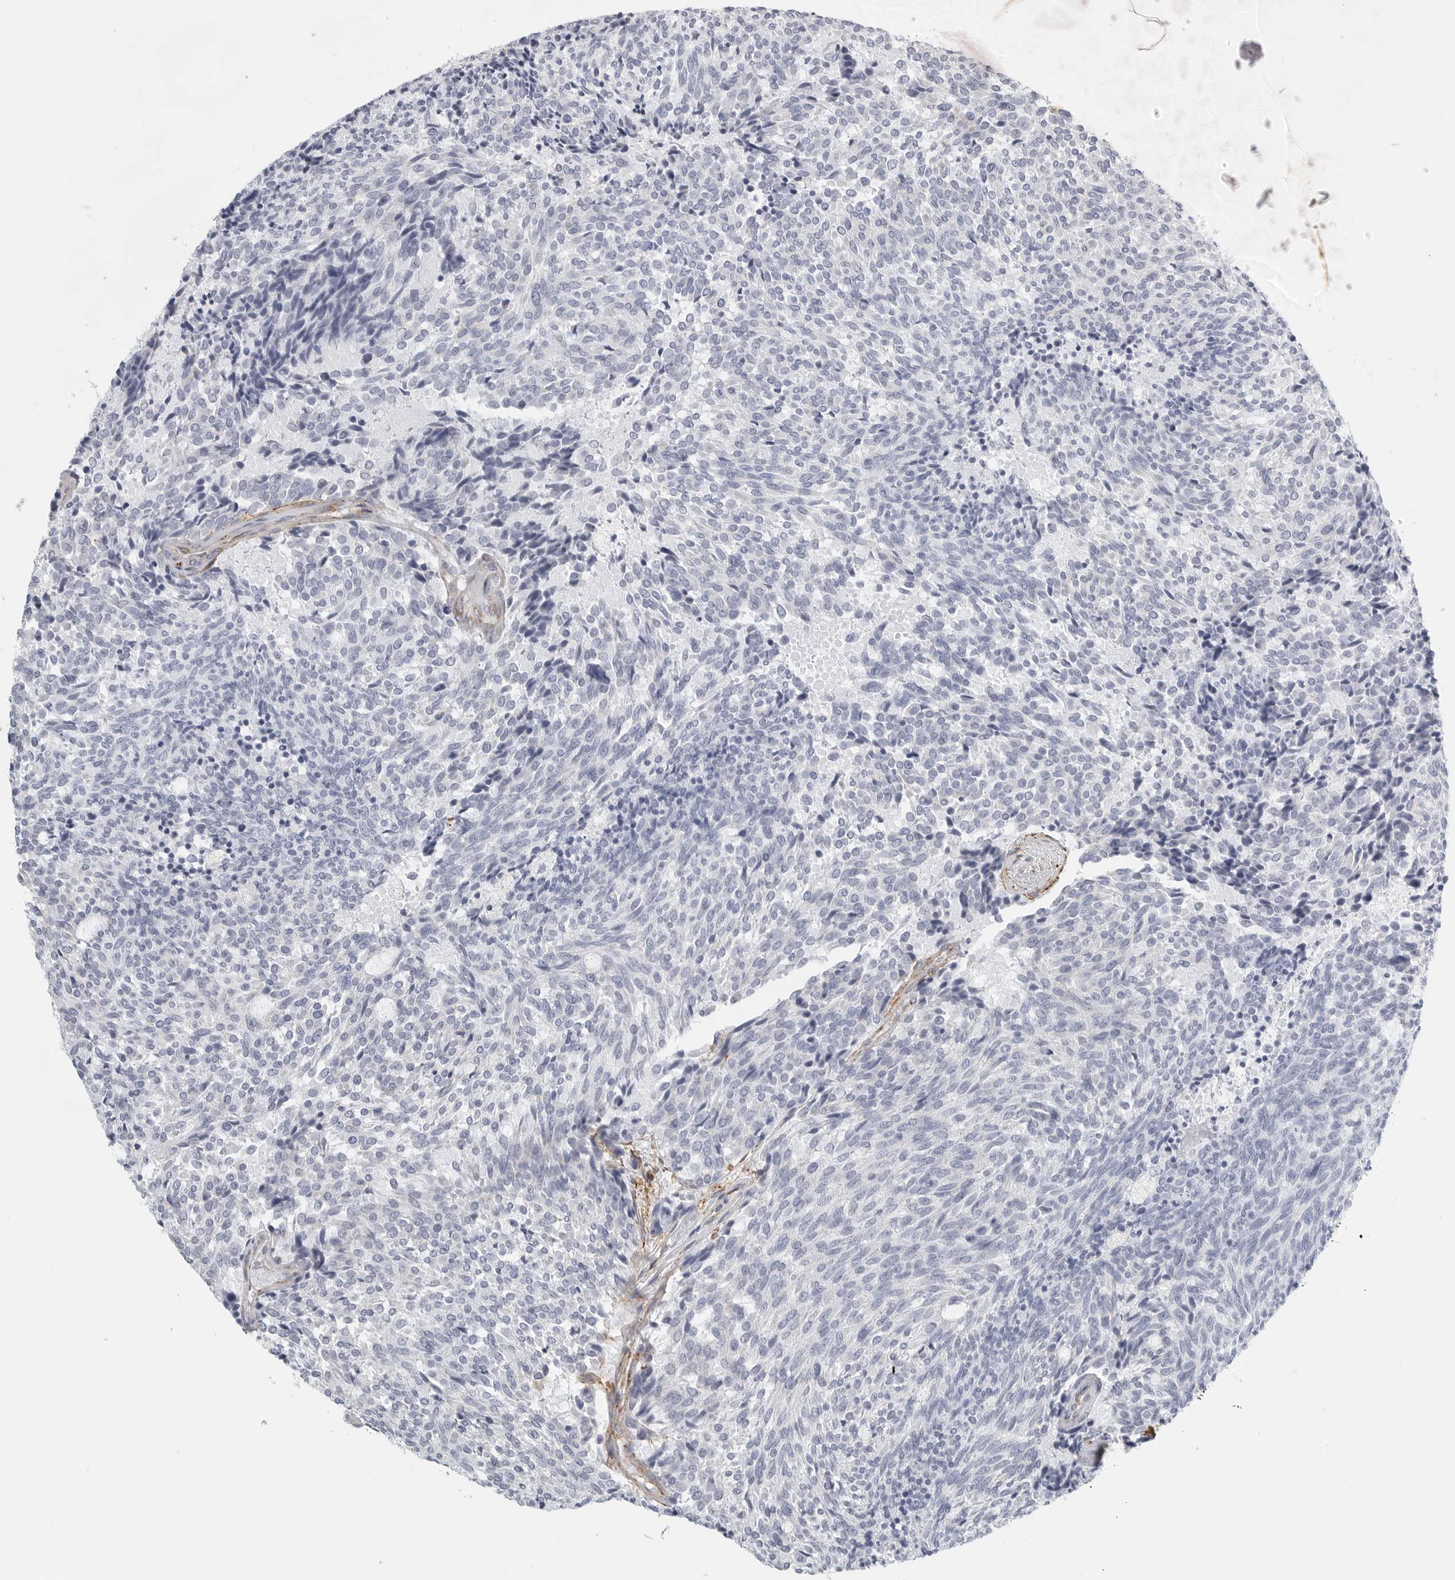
{"staining": {"intensity": "negative", "quantity": "none", "location": "none"}, "tissue": "carcinoid", "cell_type": "Tumor cells", "image_type": "cancer", "snomed": [{"axis": "morphology", "description": "Carcinoid, malignant, NOS"}, {"axis": "topography", "description": "Pancreas"}], "caption": "The photomicrograph demonstrates no significant staining in tumor cells of malignant carcinoid.", "gene": "TNR", "patient": {"sex": "female", "age": 54}}